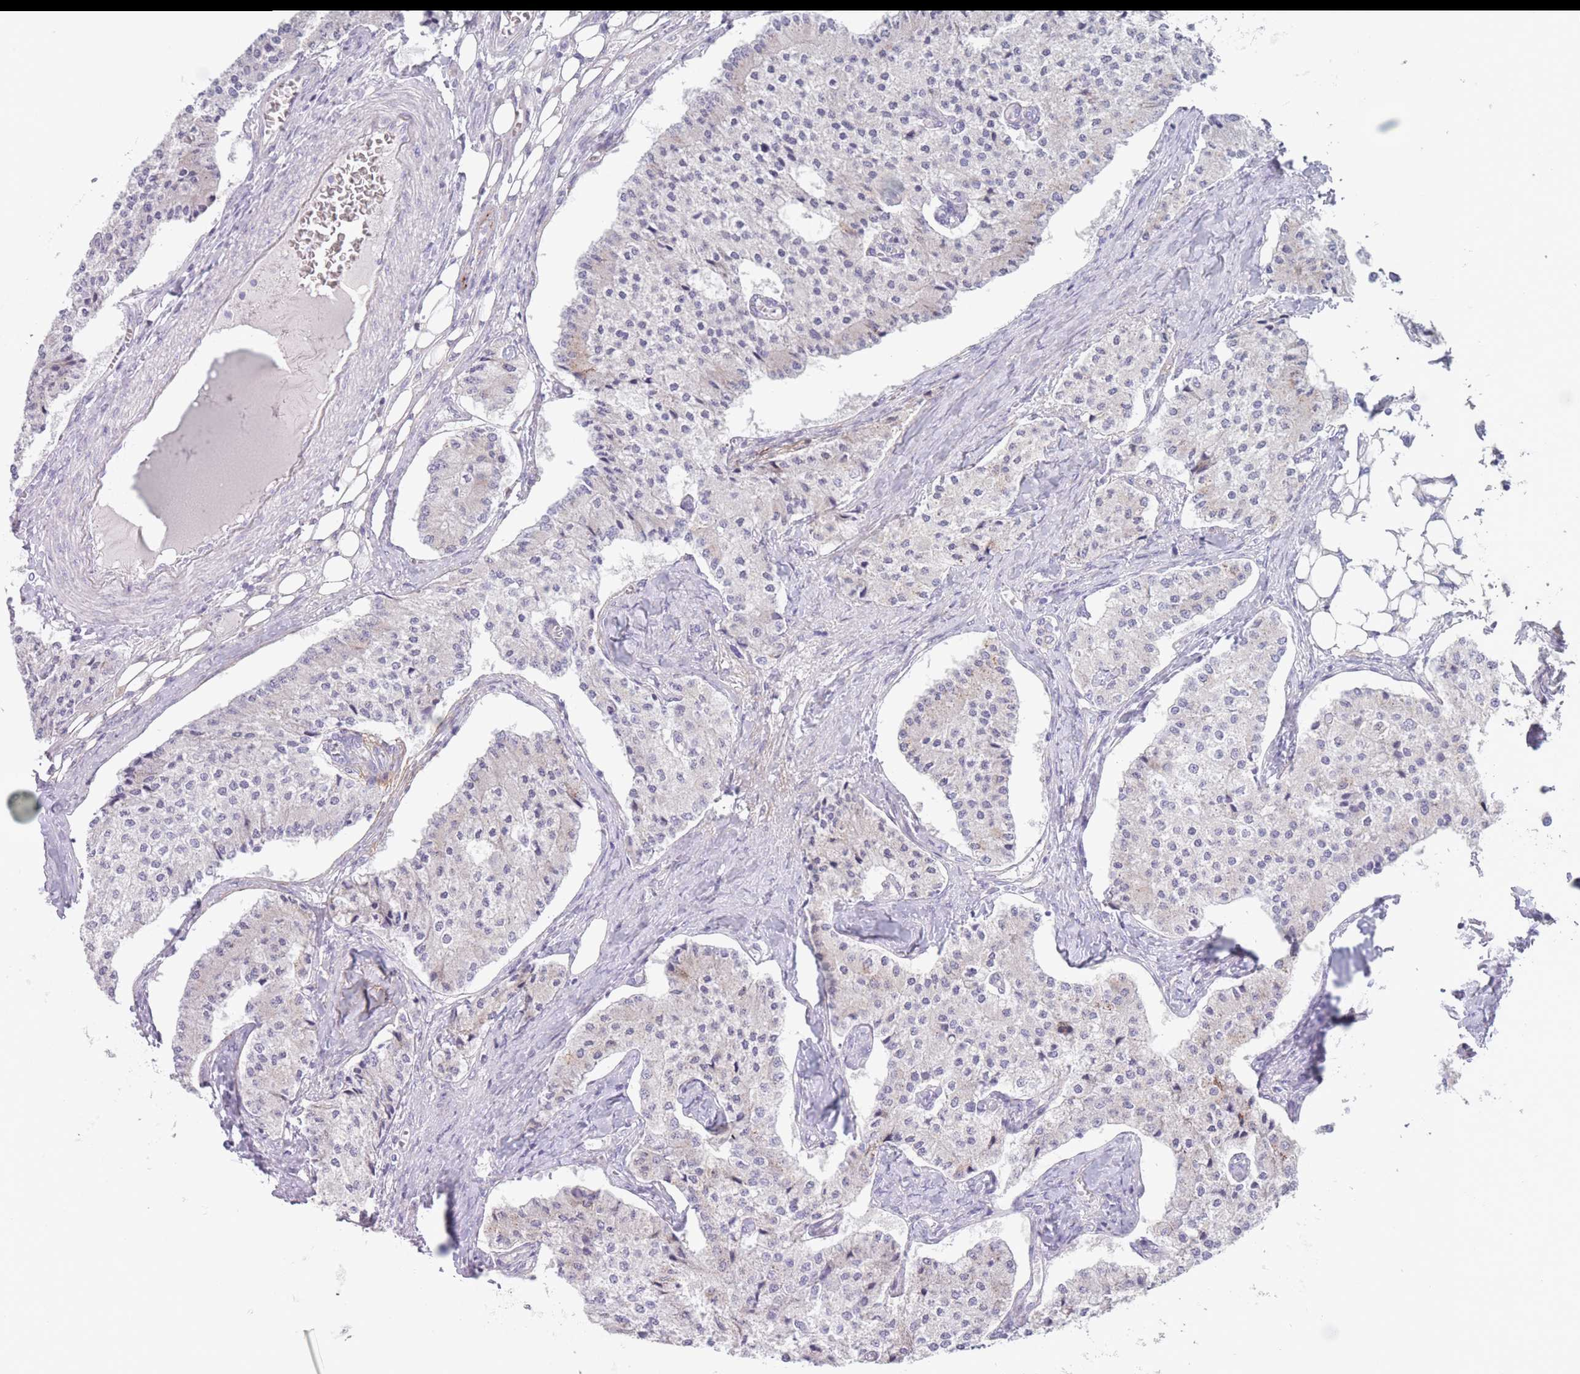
{"staining": {"intensity": "negative", "quantity": "none", "location": "none"}, "tissue": "carcinoid", "cell_type": "Tumor cells", "image_type": "cancer", "snomed": [{"axis": "morphology", "description": "Carcinoid, malignant, NOS"}, {"axis": "topography", "description": "Colon"}], "caption": "Tumor cells are negative for protein expression in human malignant carcinoid.", "gene": "PAIP2B", "patient": {"sex": "female", "age": 52}}